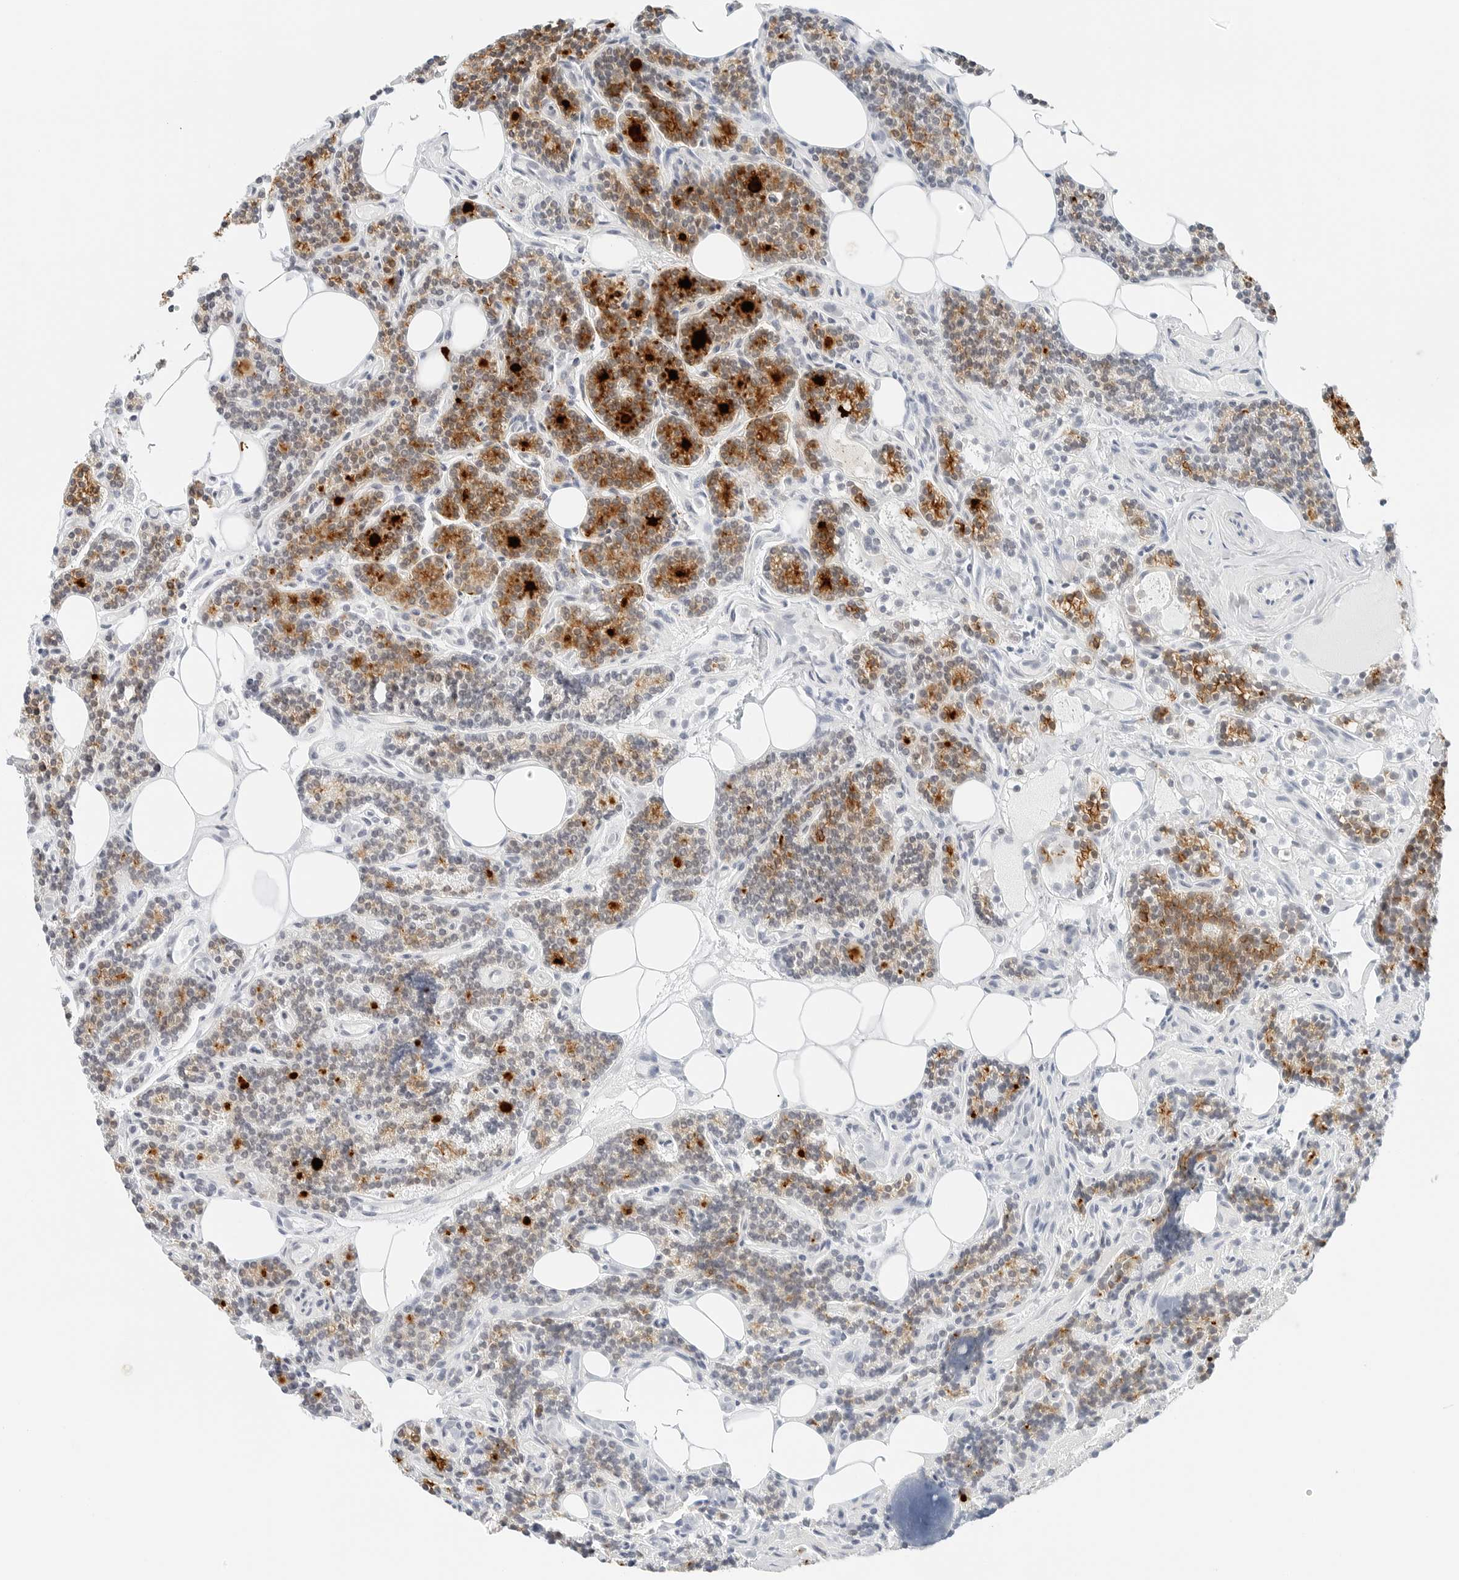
{"staining": {"intensity": "strong", "quantity": "<25%", "location": "cytoplasmic/membranous"}, "tissue": "parathyroid gland", "cell_type": "Glandular cells", "image_type": "normal", "snomed": [{"axis": "morphology", "description": "Normal tissue, NOS"}, {"axis": "topography", "description": "Parathyroid gland"}], "caption": "Immunohistochemical staining of benign human parathyroid gland exhibits <25% levels of strong cytoplasmic/membranous protein staining in about <25% of glandular cells.", "gene": "CCSAP", "patient": {"sex": "female", "age": 43}}